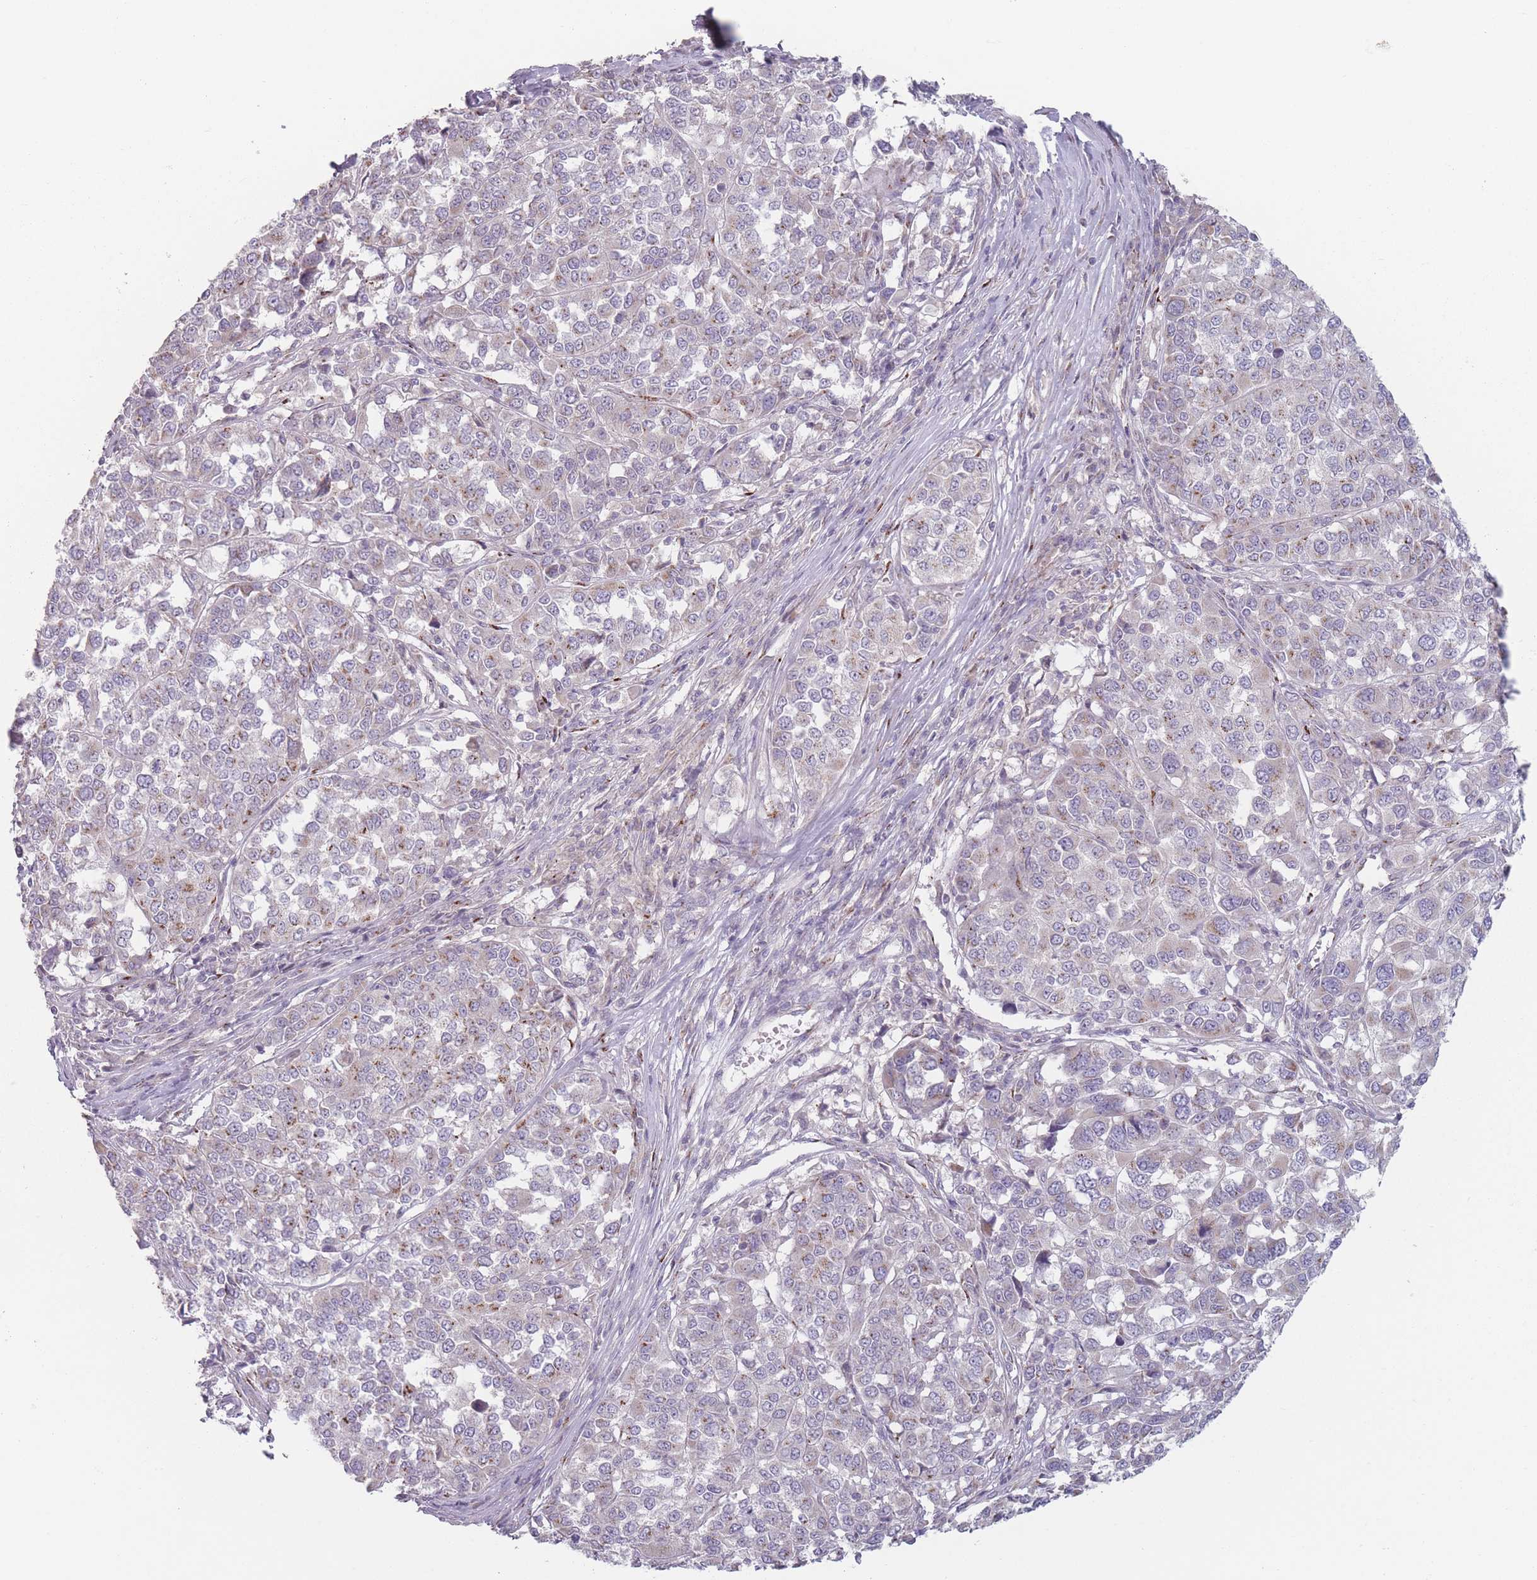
{"staining": {"intensity": "moderate", "quantity": "<25%", "location": "cytoplasmic/membranous"}, "tissue": "melanoma", "cell_type": "Tumor cells", "image_type": "cancer", "snomed": [{"axis": "morphology", "description": "Malignant melanoma, Metastatic site"}, {"axis": "topography", "description": "Lymph node"}], "caption": "IHC of melanoma shows low levels of moderate cytoplasmic/membranous positivity in about <25% of tumor cells. Immunohistochemistry (ihc) stains the protein of interest in brown and the nuclei are stained blue.", "gene": "AKAIN1", "patient": {"sex": "male", "age": 44}}